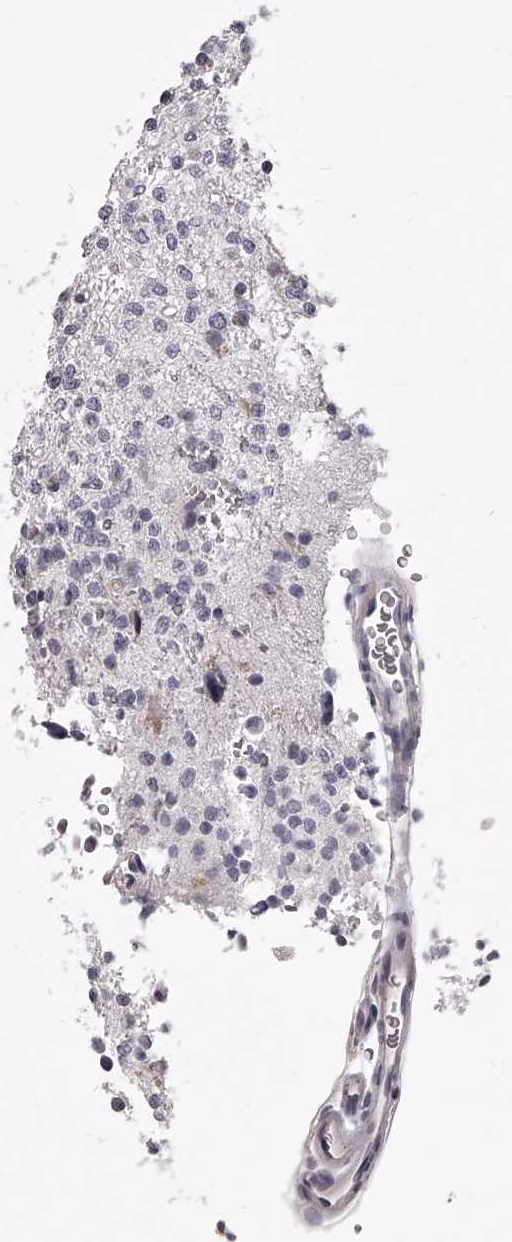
{"staining": {"intensity": "negative", "quantity": "none", "location": "none"}, "tissue": "glioma", "cell_type": "Tumor cells", "image_type": "cancer", "snomed": [{"axis": "morphology", "description": "Glioma, malignant, High grade"}, {"axis": "topography", "description": "Brain"}], "caption": "IHC of high-grade glioma (malignant) reveals no staining in tumor cells. (Brightfield microscopy of DAB (3,3'-diaminobenzidine) immunohistochemistry (IHC) at high magnification).", "gene": "DMRT1", "patient": {"sex": "female", "age": 62}}